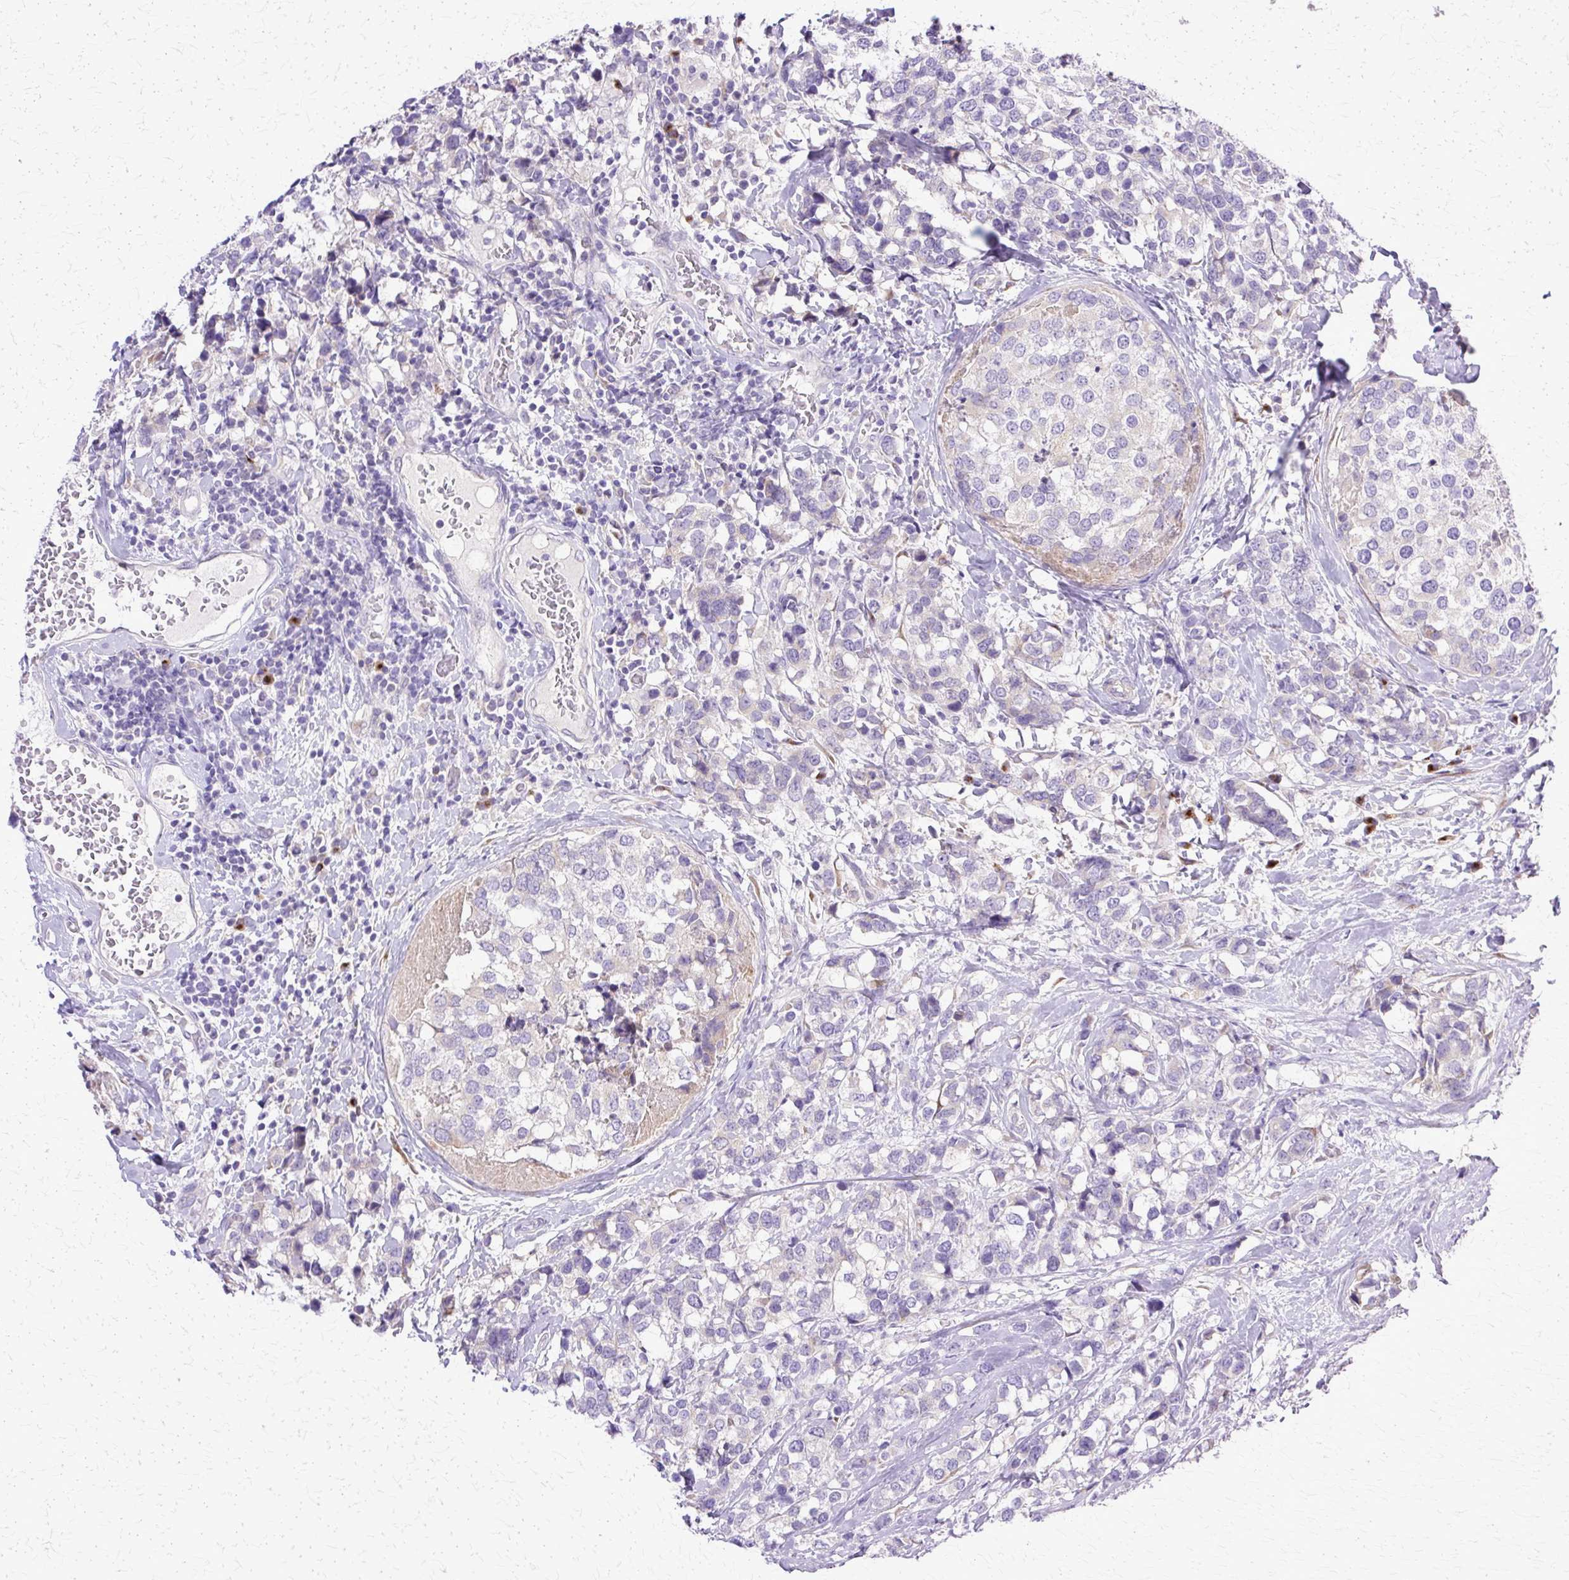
{"staining": {"intensity": "negative", "quantity": "none", "location": "none"}, "tissue": "breast cancer", "cell_type": "Tumor cells", "image_type": "cancer", "snomed": [{"axis": "morphology", "description": "Lobular carcinoma"}, {"axis": "topography", "description": "Breast"}], "caption": "Tumor cells are negative for protein expression in human breast cancer (lobular carcinoma). The staining is performed using DAB (3,3'-diaminobenzidine) brown chromogen with nuclei counter-stained in using hematoxylin.", "gene": "TBC1D3G", "patient": {"sex": "female", "age": 59}}